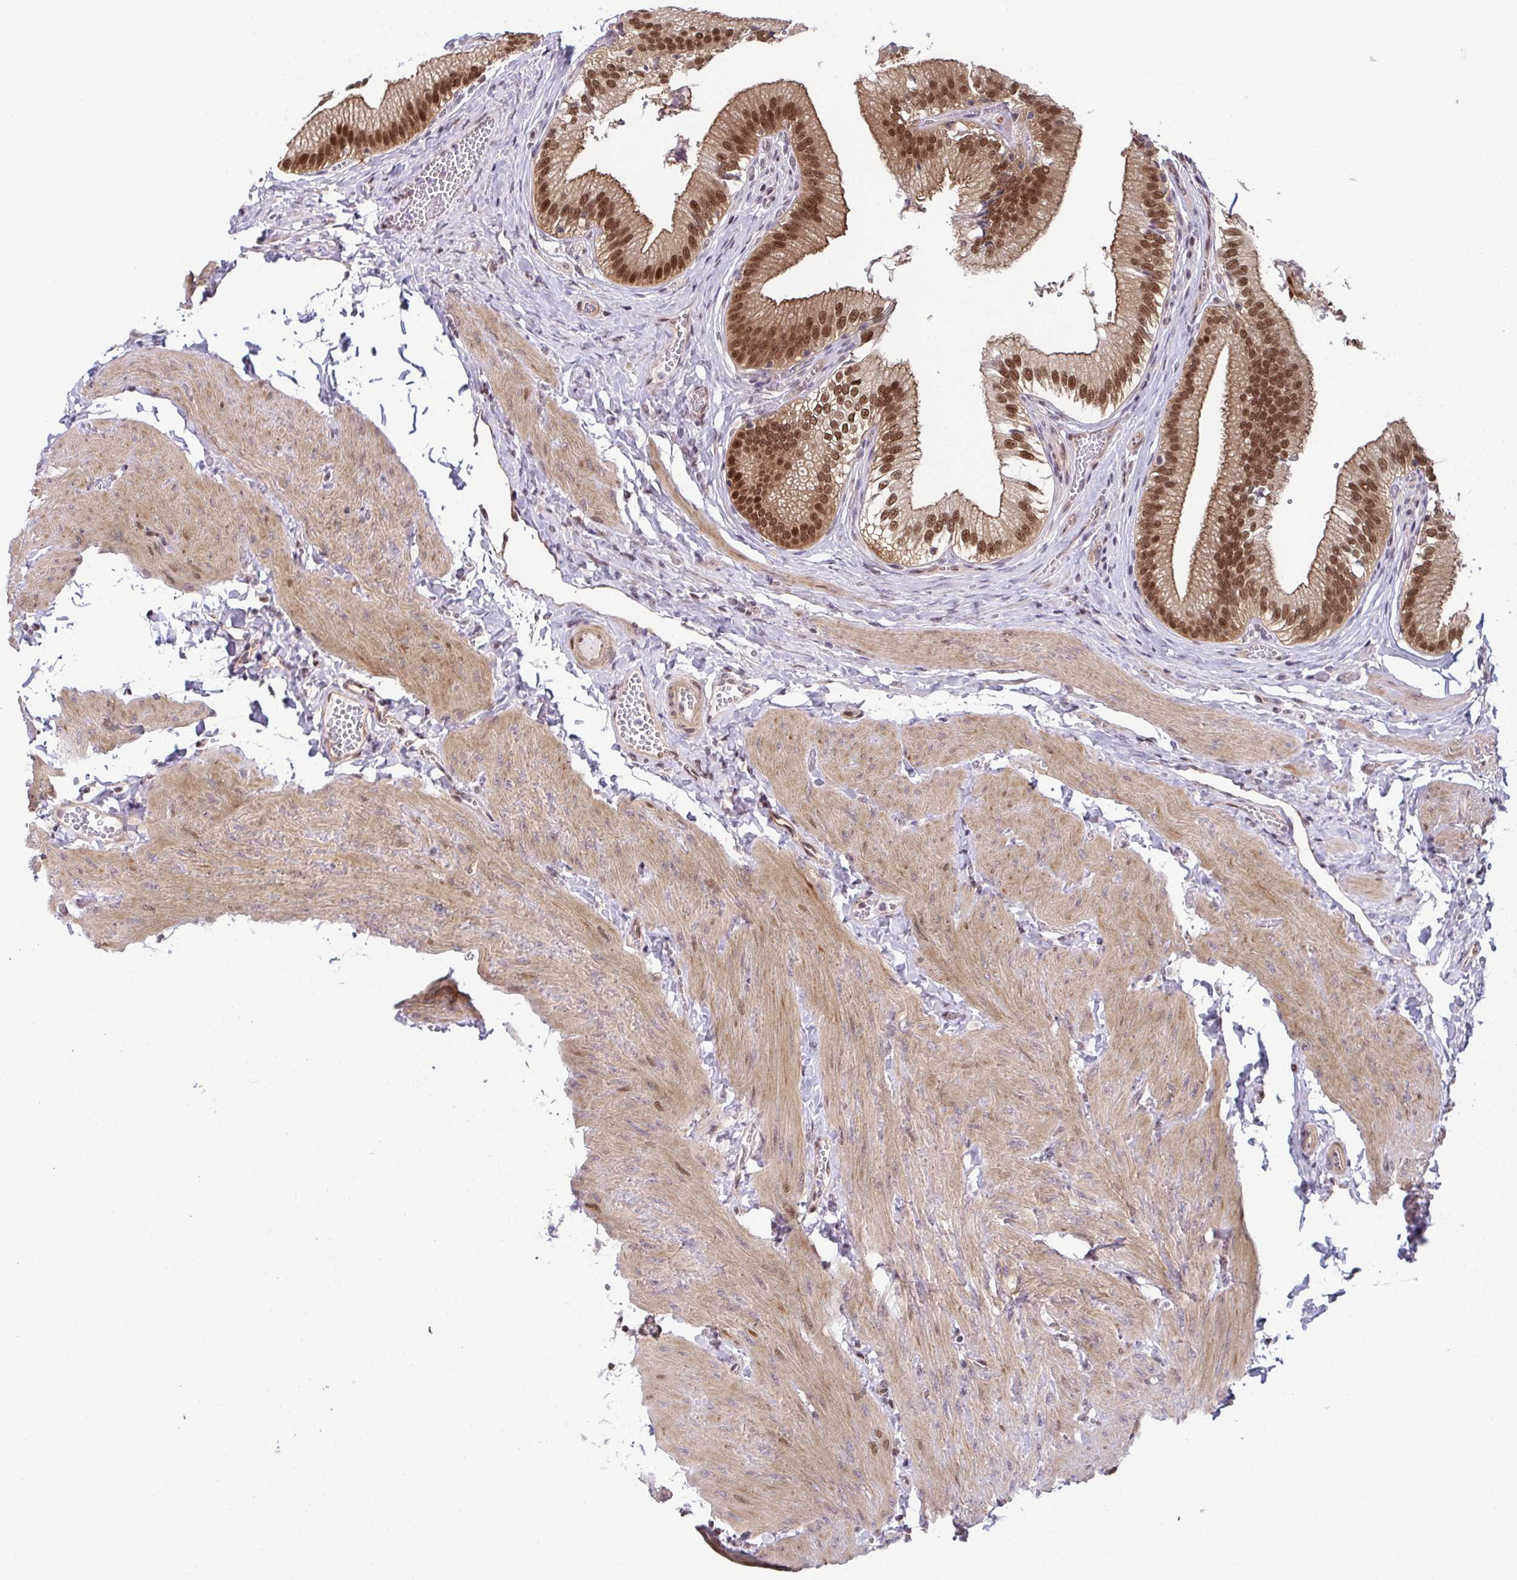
{"staining": {"intensity": "strong", "quantity": ">75%", "location": "cytoplasmic/membranous,nuclear"}, "tissue": "gallbladder", "cell_type": "Glandular cells", "image_type": "normal", "snomed": [{"axis": "morphology", "description": "Normal tissue, NOS"}, {"axis": "topography", "description": "Gallbladder"}, {"axis": "topography", "description": "Peripheral nerve tissue"}], "caption": "Brown immunohistochemical staining in normal gallbladder displays strong cytoplasmic/membranous,nuclear positivity in approximately >75% of glandular cells.", "gene": "DNAJB1", "patient": {"sex": "male", "age": 17}}